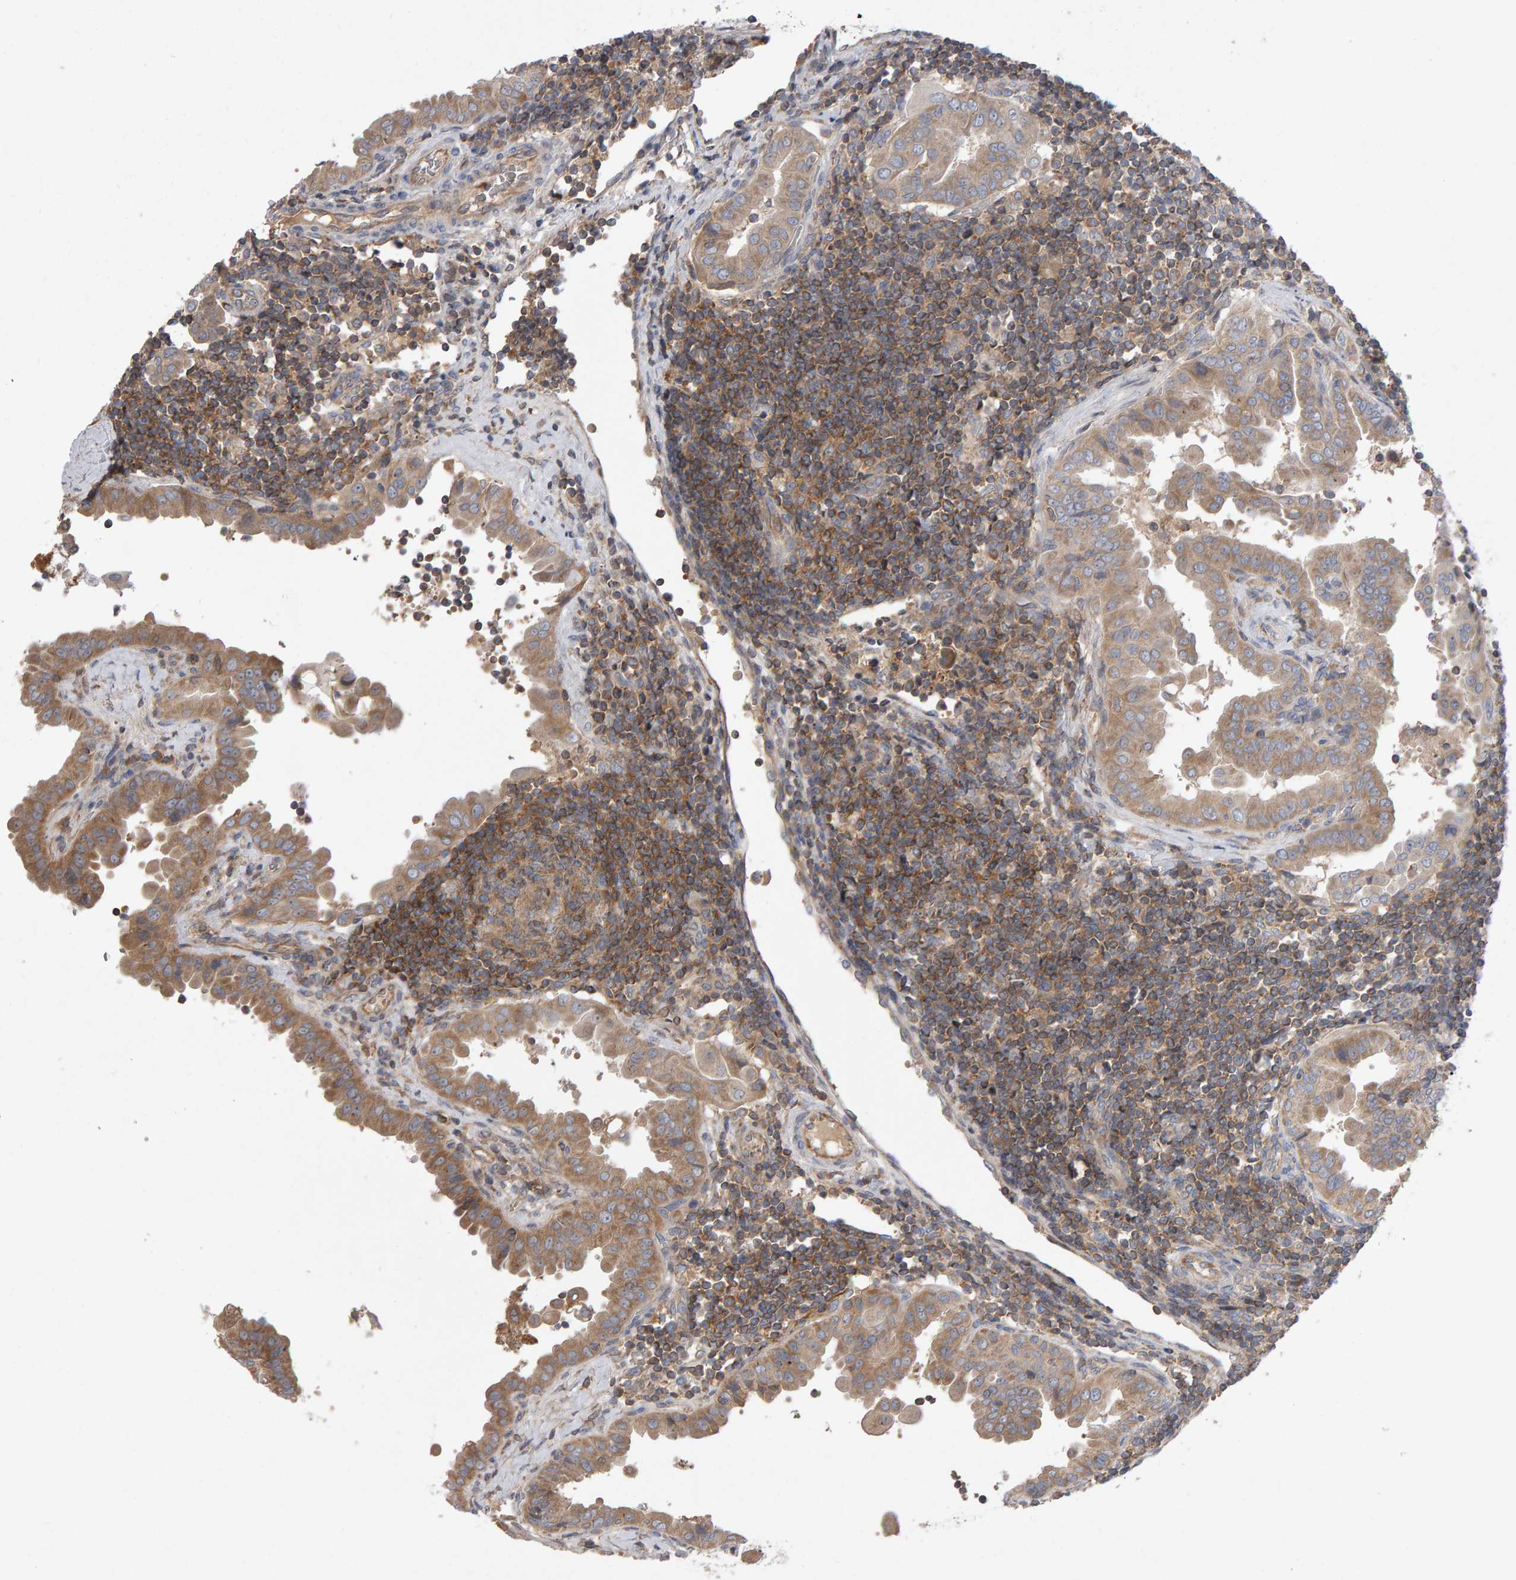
{"staining": {"intensity": "weak", "quantity": ">75%", "location": "cytoplasmic/membranous"}, "tissue": "thyroid cancer", "cell_type": "Tumor cells", "image_type": "cancer", "snomed": [{"axis": "morphology", "description": "Papillary adenocarcinoma, NOS"}, {"axis": "topography", "description": "Thyroid gland"}], "caption": "A photomicrograph showing weak cytoplasmic/membranous positivity in about >75% of tumor cells in thyroid cancer, as visualized by brown immunohistochemical staining.", "gene": "PGS1", "patient": {"sex": "male", "age": 33}}